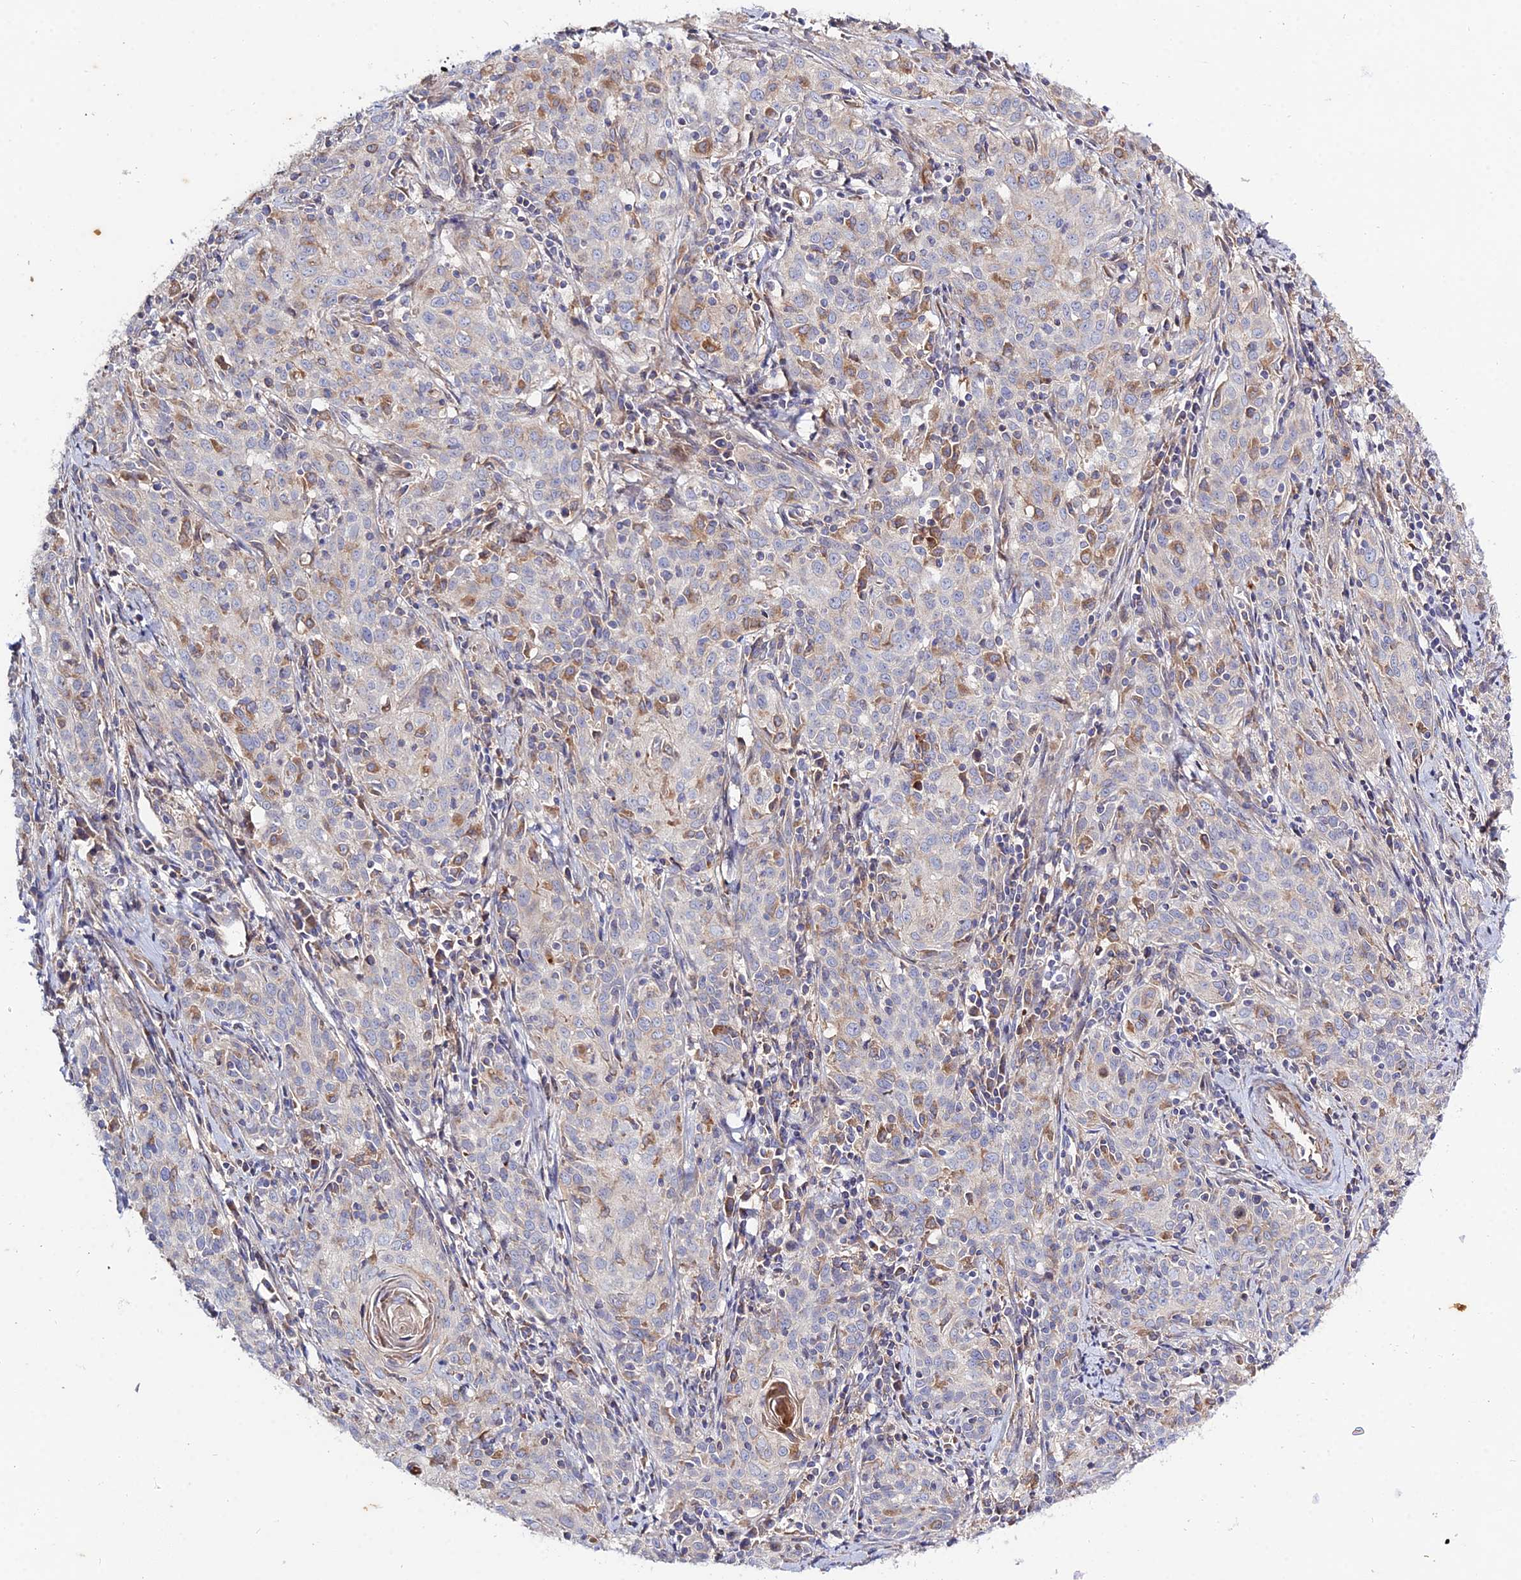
{"staining": {"intensity": "weak", "quantity": "<25%", "location": "cytoplasmic/membranous"}, "tissue": "cervical cancer", "cell_type": "Tumor cells", "image_type": "cancer", "snomed": [{"axis": "morphology", "description": "Squamous cell carcinoma, NOS"}, {"axis": "topography", "description": "Cervix"}], "caption": "Human cervical cancer stained for a protein using immunohistochemistry shows no staining in tumor cells.", "gene": "ARL6IP1", "patient": {"sex": "female", "age": 57}}